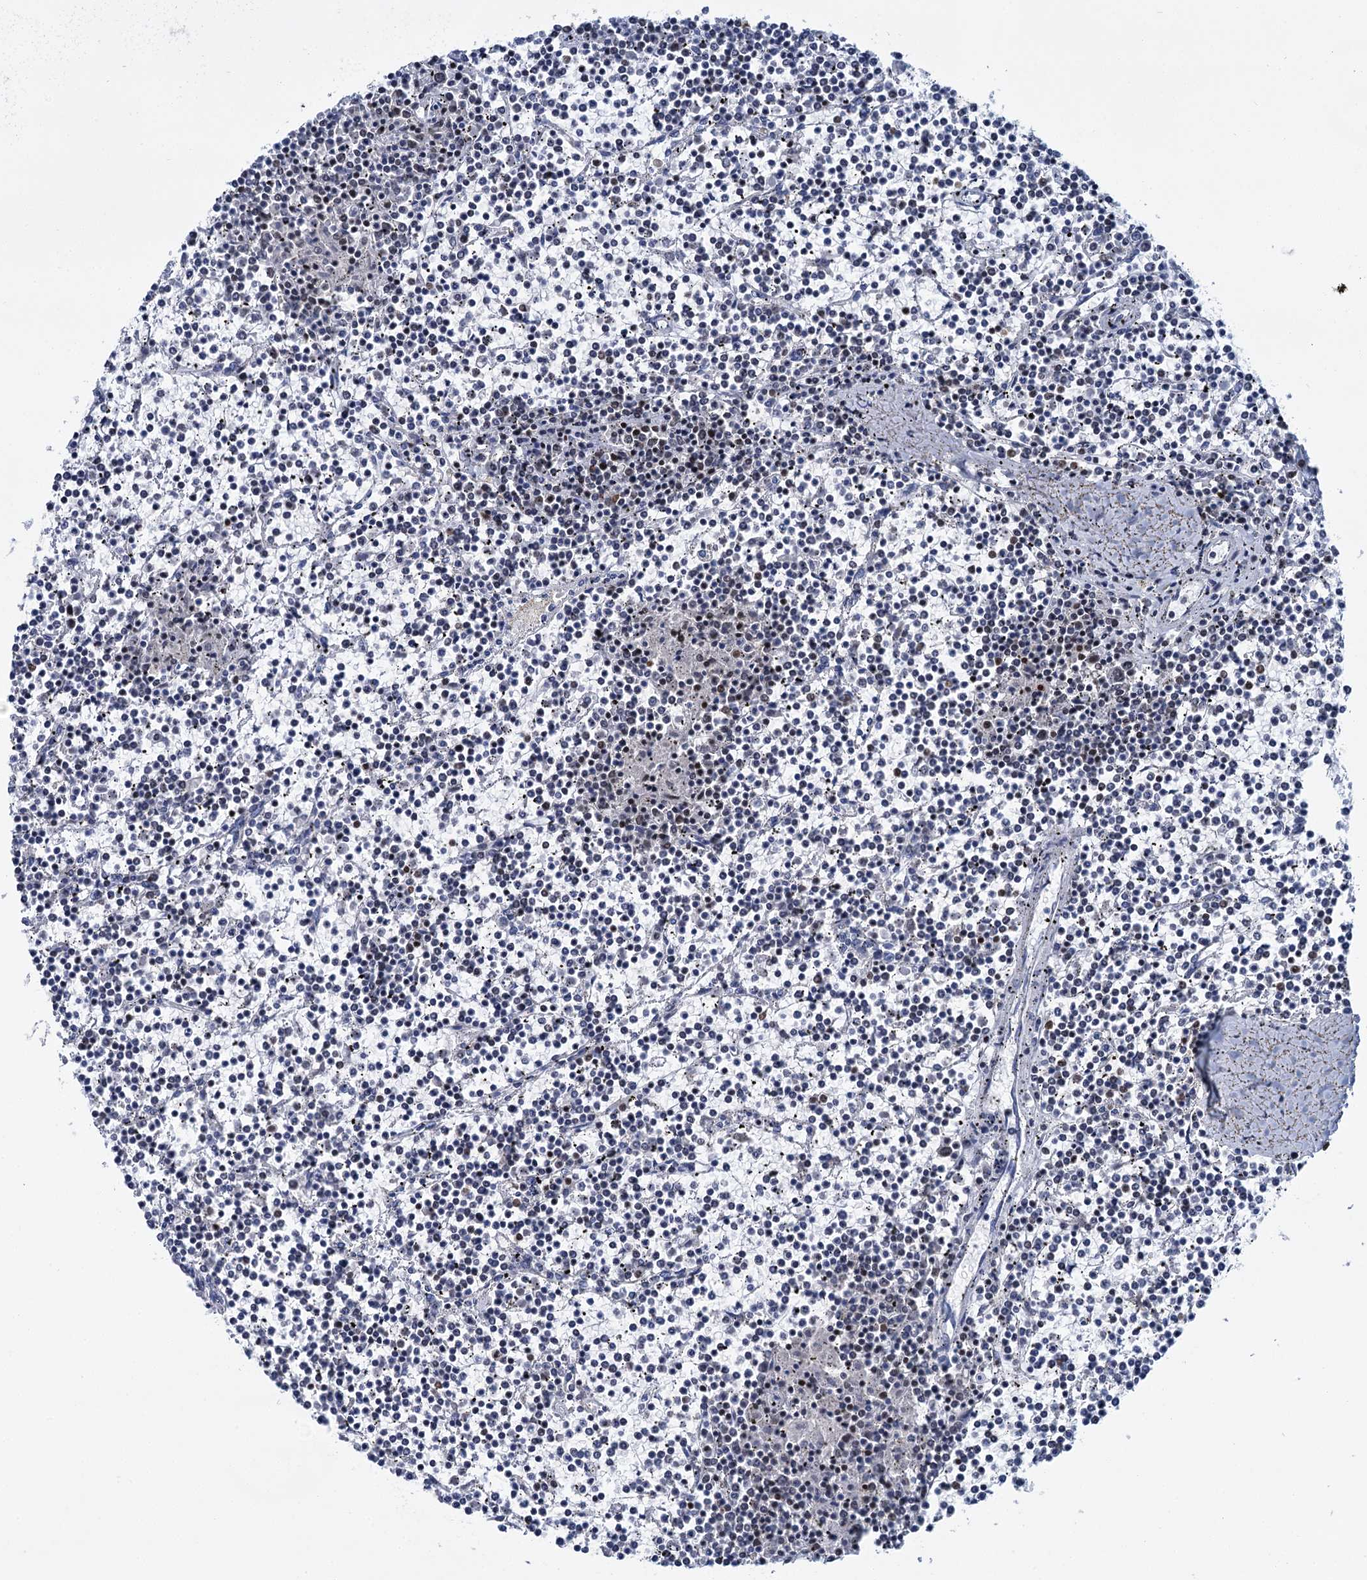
{"staining": {"intensity": "weak", "quantity": "<25%", "location": "nuclear"}, "tissue": "lymphoma", "cell_type": "Tumor cells", "image_type": "cancer", "snomed": [{"axis": "morphology", "description": "Malignant lymphoma, non-Hodgkin's type, Low grade"}, {"axis": "topography", "description": "Spleen"}], "caption": "Immunohistochemistry micrograph of lymphoma stained for a protein (brown), which exhibits no staining in tumor cells. (Immunohistochemistry (ihc), brightfield microscopy, high magnification).", "gene": "CELF2", "patient": {"sex": "female", "age": 19}}